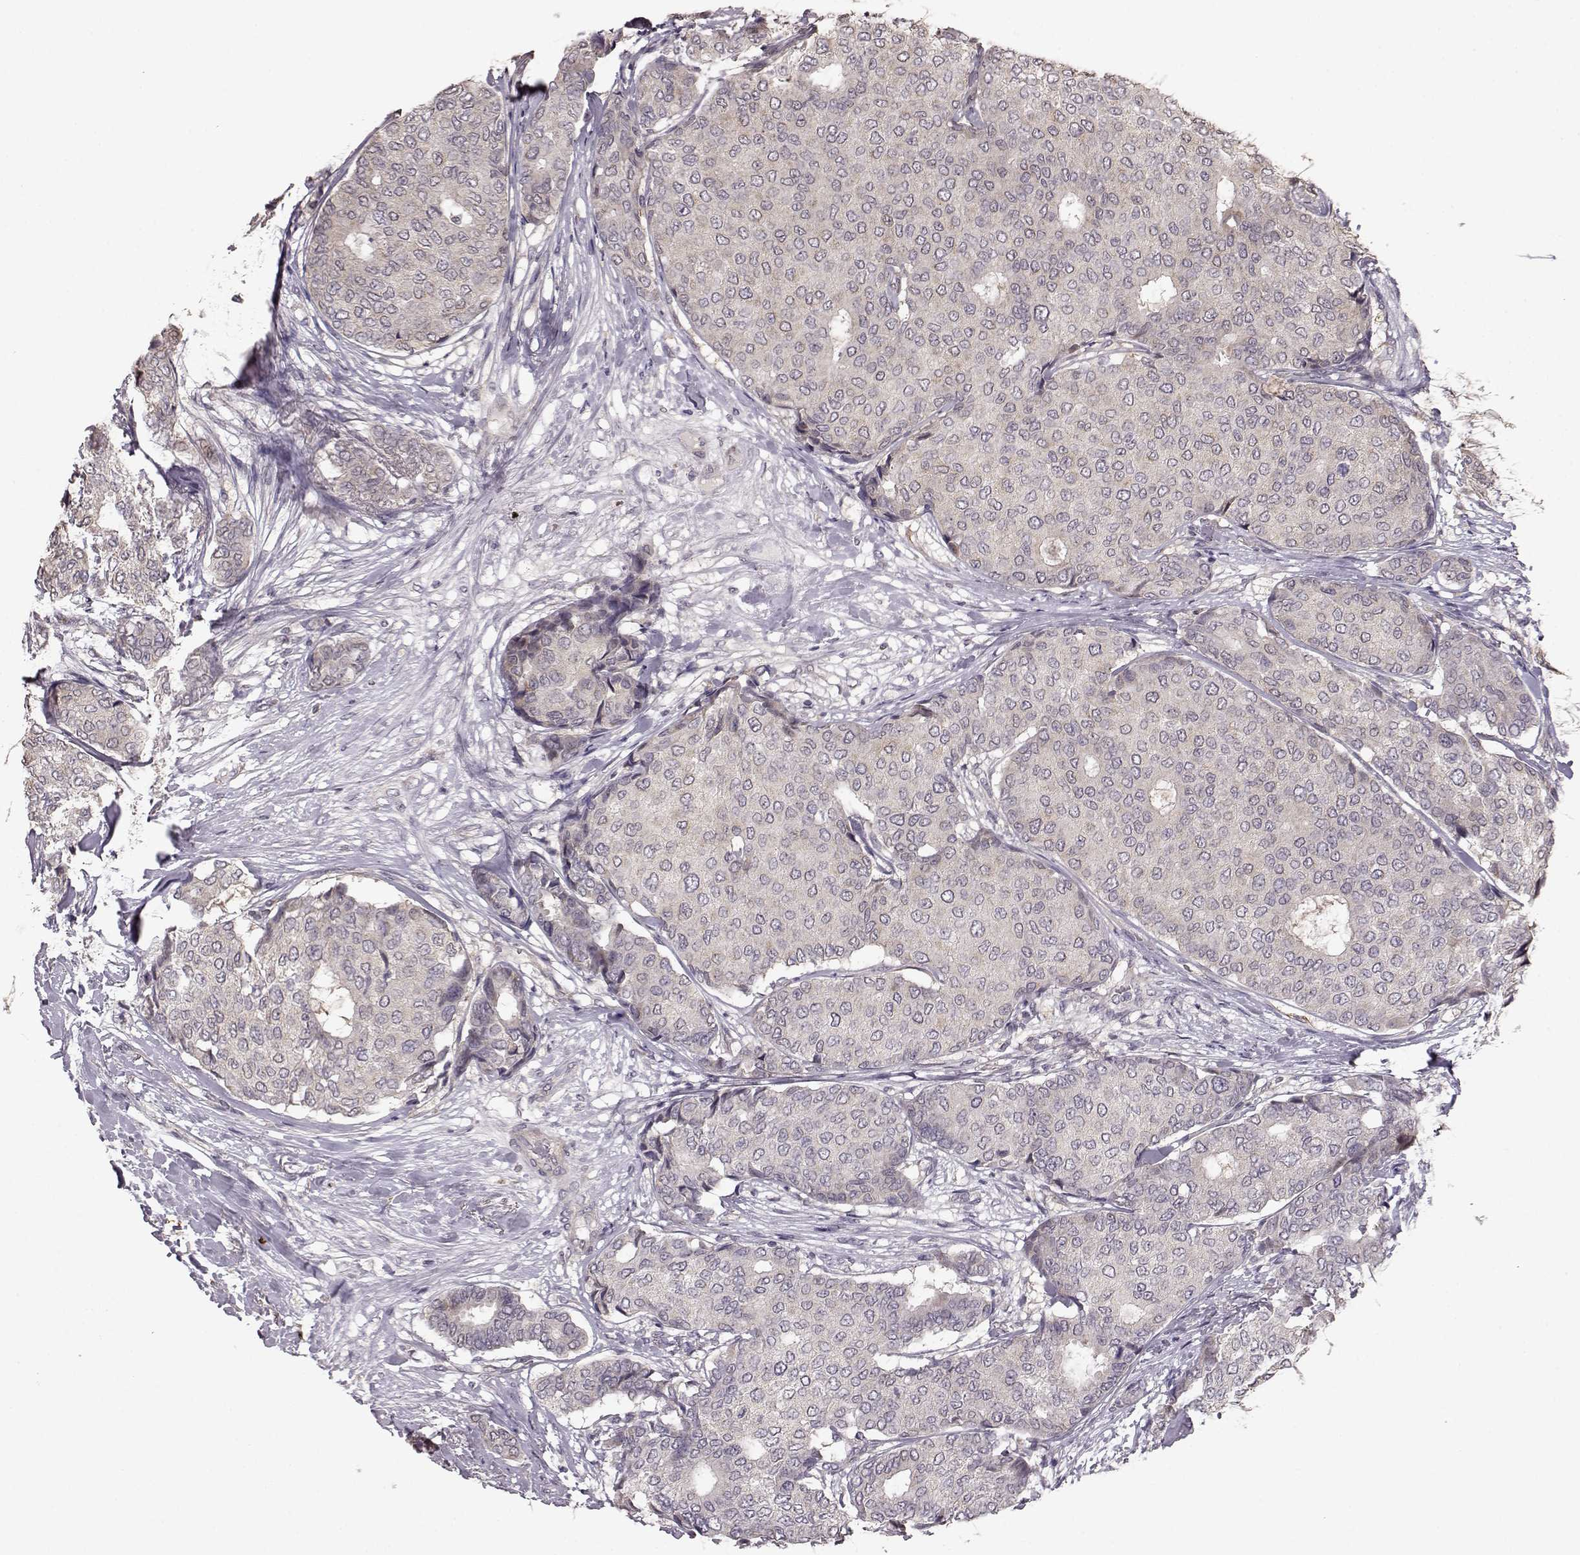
{"staining": {"intensity": "negative", "quantity": "none", "location": "none"}, "tissue": "breast cancer", "cell_type": "Tumor cells", "image_type": "cancer", "snomed": [{"axis": "morphology", "description": "Duct carcinoma"}, {"axis": "topography", "description": "Breast"}], "caption": "Immunohistochemistry (IHC) photomicrograph of neoplastic tissue: breast cancer stained with DAB demonstrates no significant protein expression in tumor cells.", "gene": "BACH2", "patient": {"sex": "female", "age": 75}}